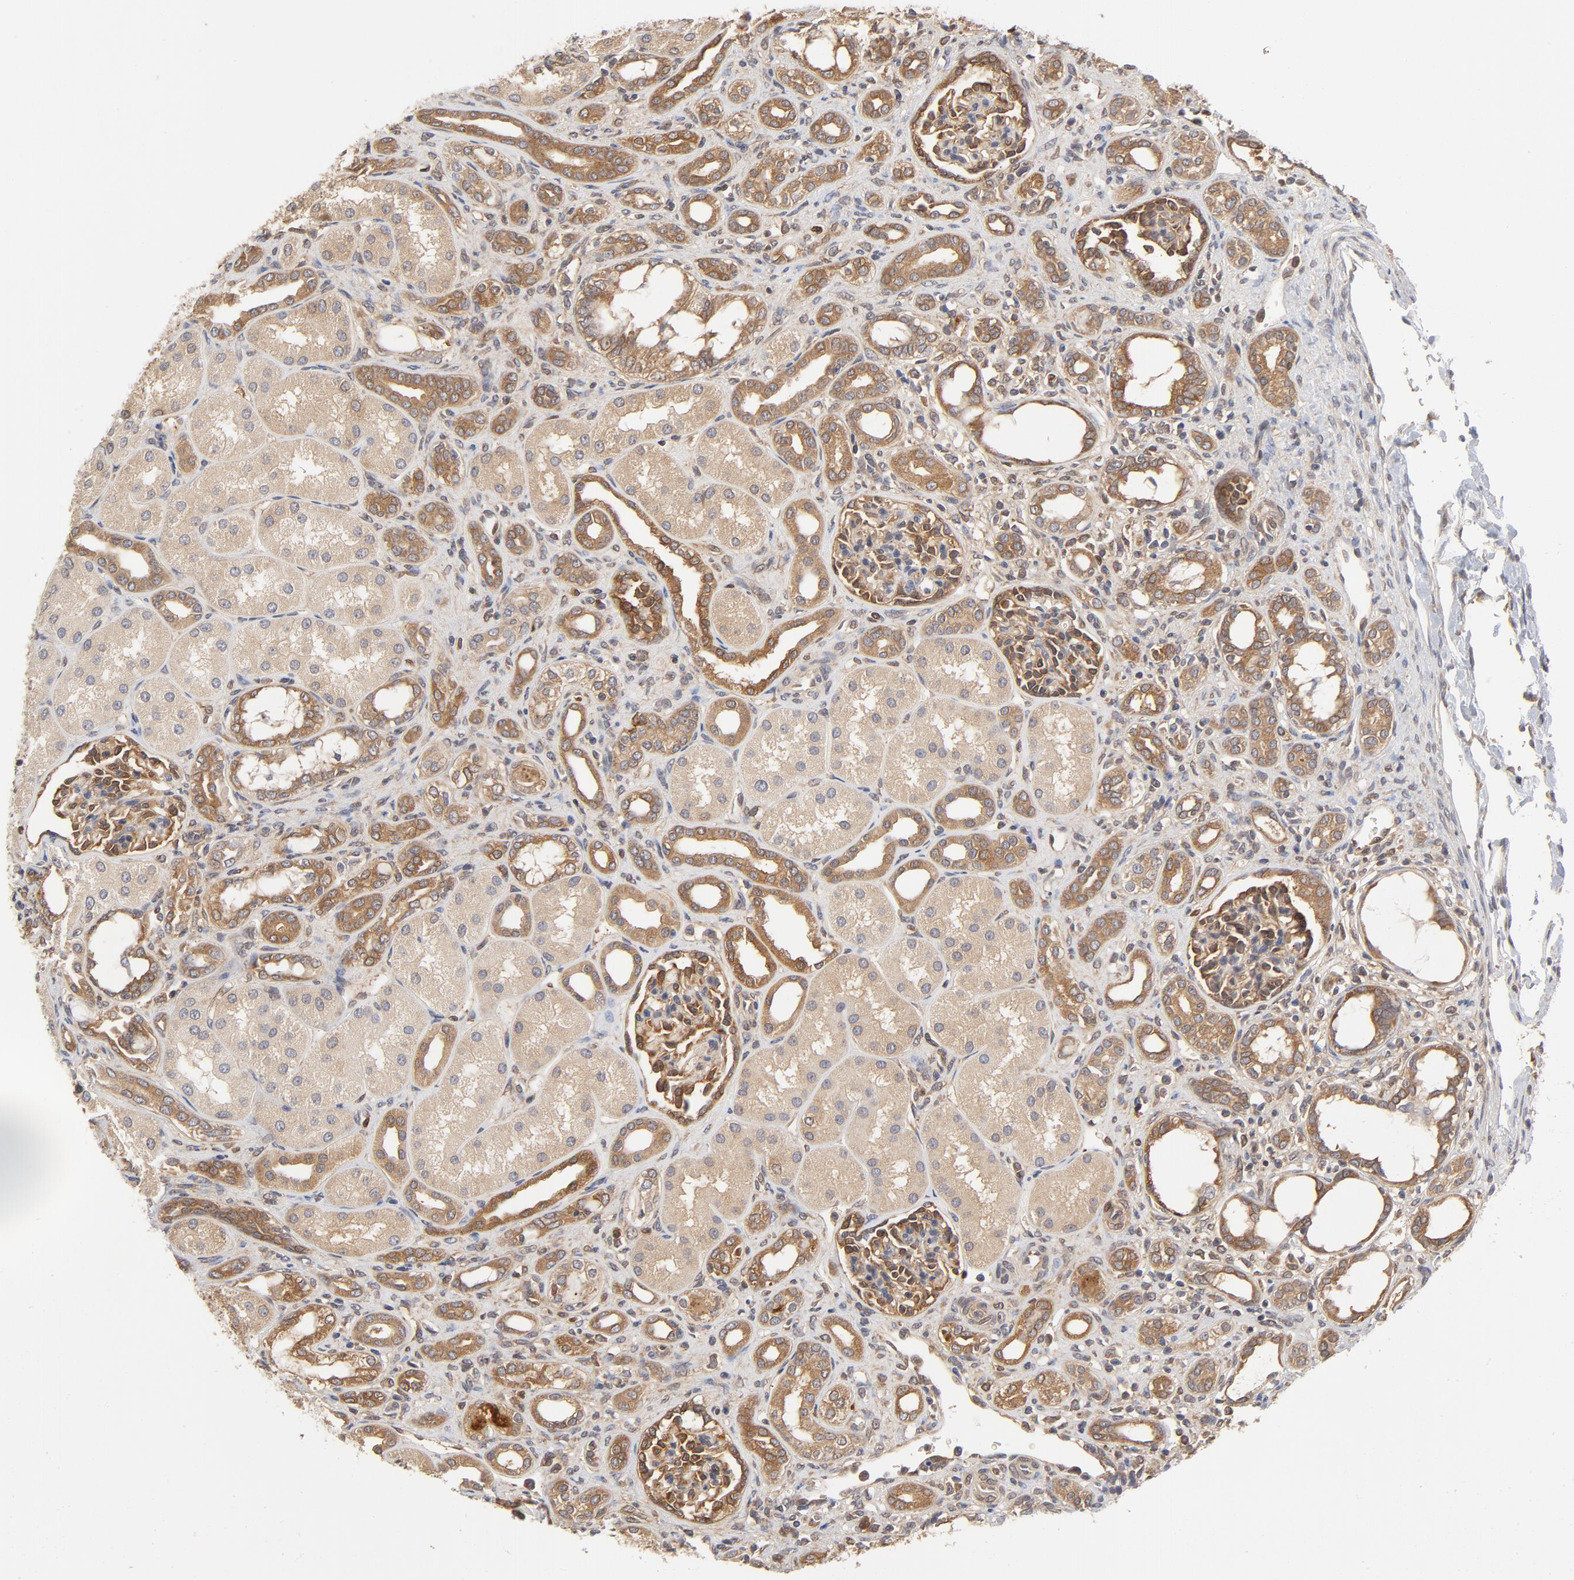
{"staining": {"intensity": "moderate", "quantity": "25%-75%", "location": "cytoplasmic/membranous"}, "tissue": "kidney", "cell_type": "Cells in glomeruli", "image_type": "normal", "snomed": [{"axis": "morphology", "description": "Normal tissue, NOS"}, {"axis": "topography", "description": "Kidney"}], "caption": "High-magnification brightfield microscopy of unremarkable kidney stained with DAB (3,3'-diaminobenzidine) (brown) and counterstained with hematoxylin (blue). cells in glomeruli exhibit moderate cytoplasmic/membranous expression is present in about25%-75% of cells.", "gene": "ASMTL", "patient": {"sex": "male", "age": 7}}